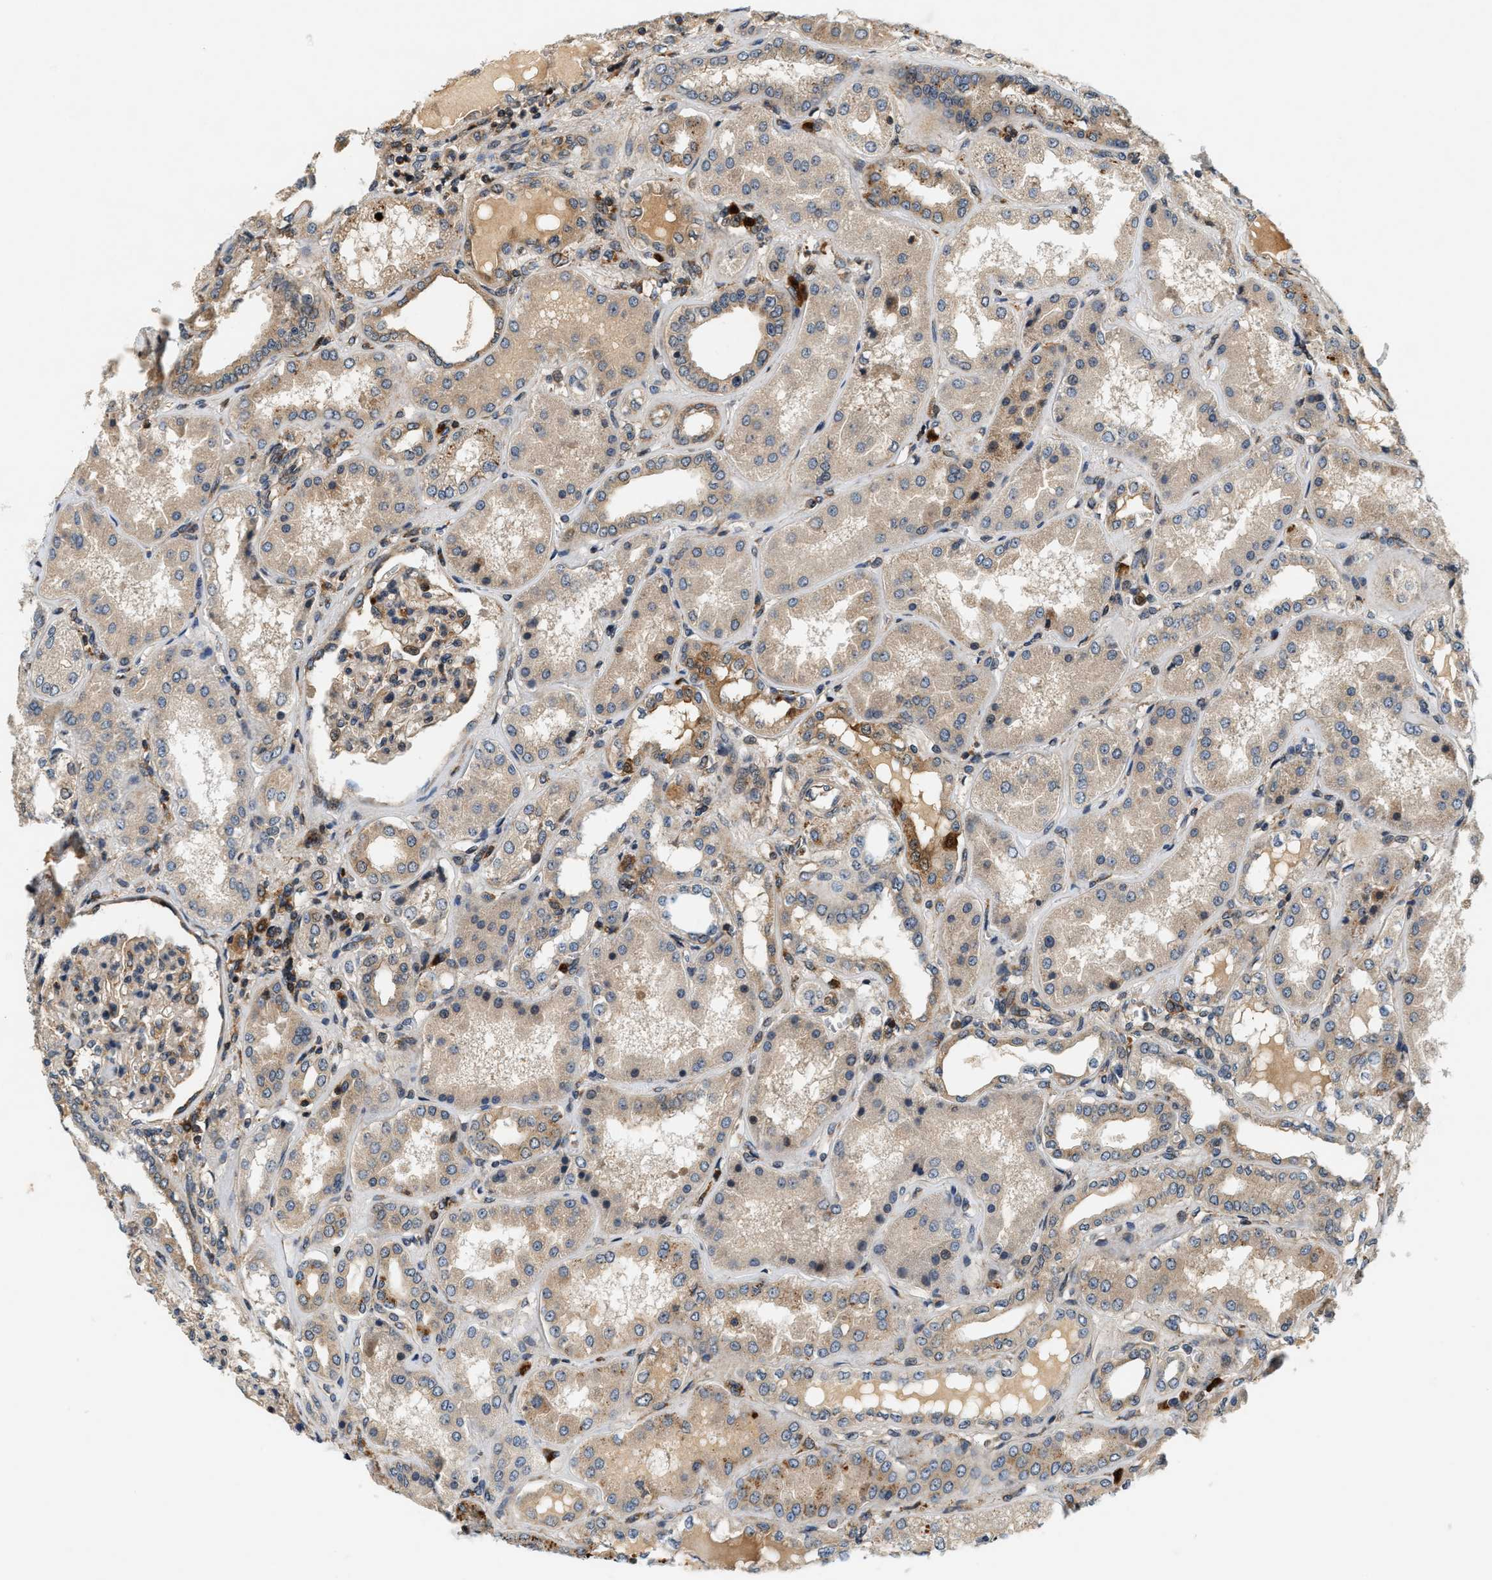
{"staining": {"intensity": "moderate", "quantity": ">75%", "location": "cytoplasmic/membranous"}, "tissue": "kidney", "cell_type": "Cells in glomeruli", "image_type": "normal", "snomed": [{"axis": "morphology", "description": "Normal tissue, NOS"}, {"axis": "topography", "description": "Kidney"}], "caption": "Kidney stained with DAB IHC displays medium levels of moderate cytoplasmic/membranous positivity in about >75% of cells in glomeruli. The staining was performed using DAB, with brown indicating positive protein expression. Nuclei are stained blue with hematoxylin.", "gene": "SAMD9", "patient": {"sex": "female", "age": 56}}